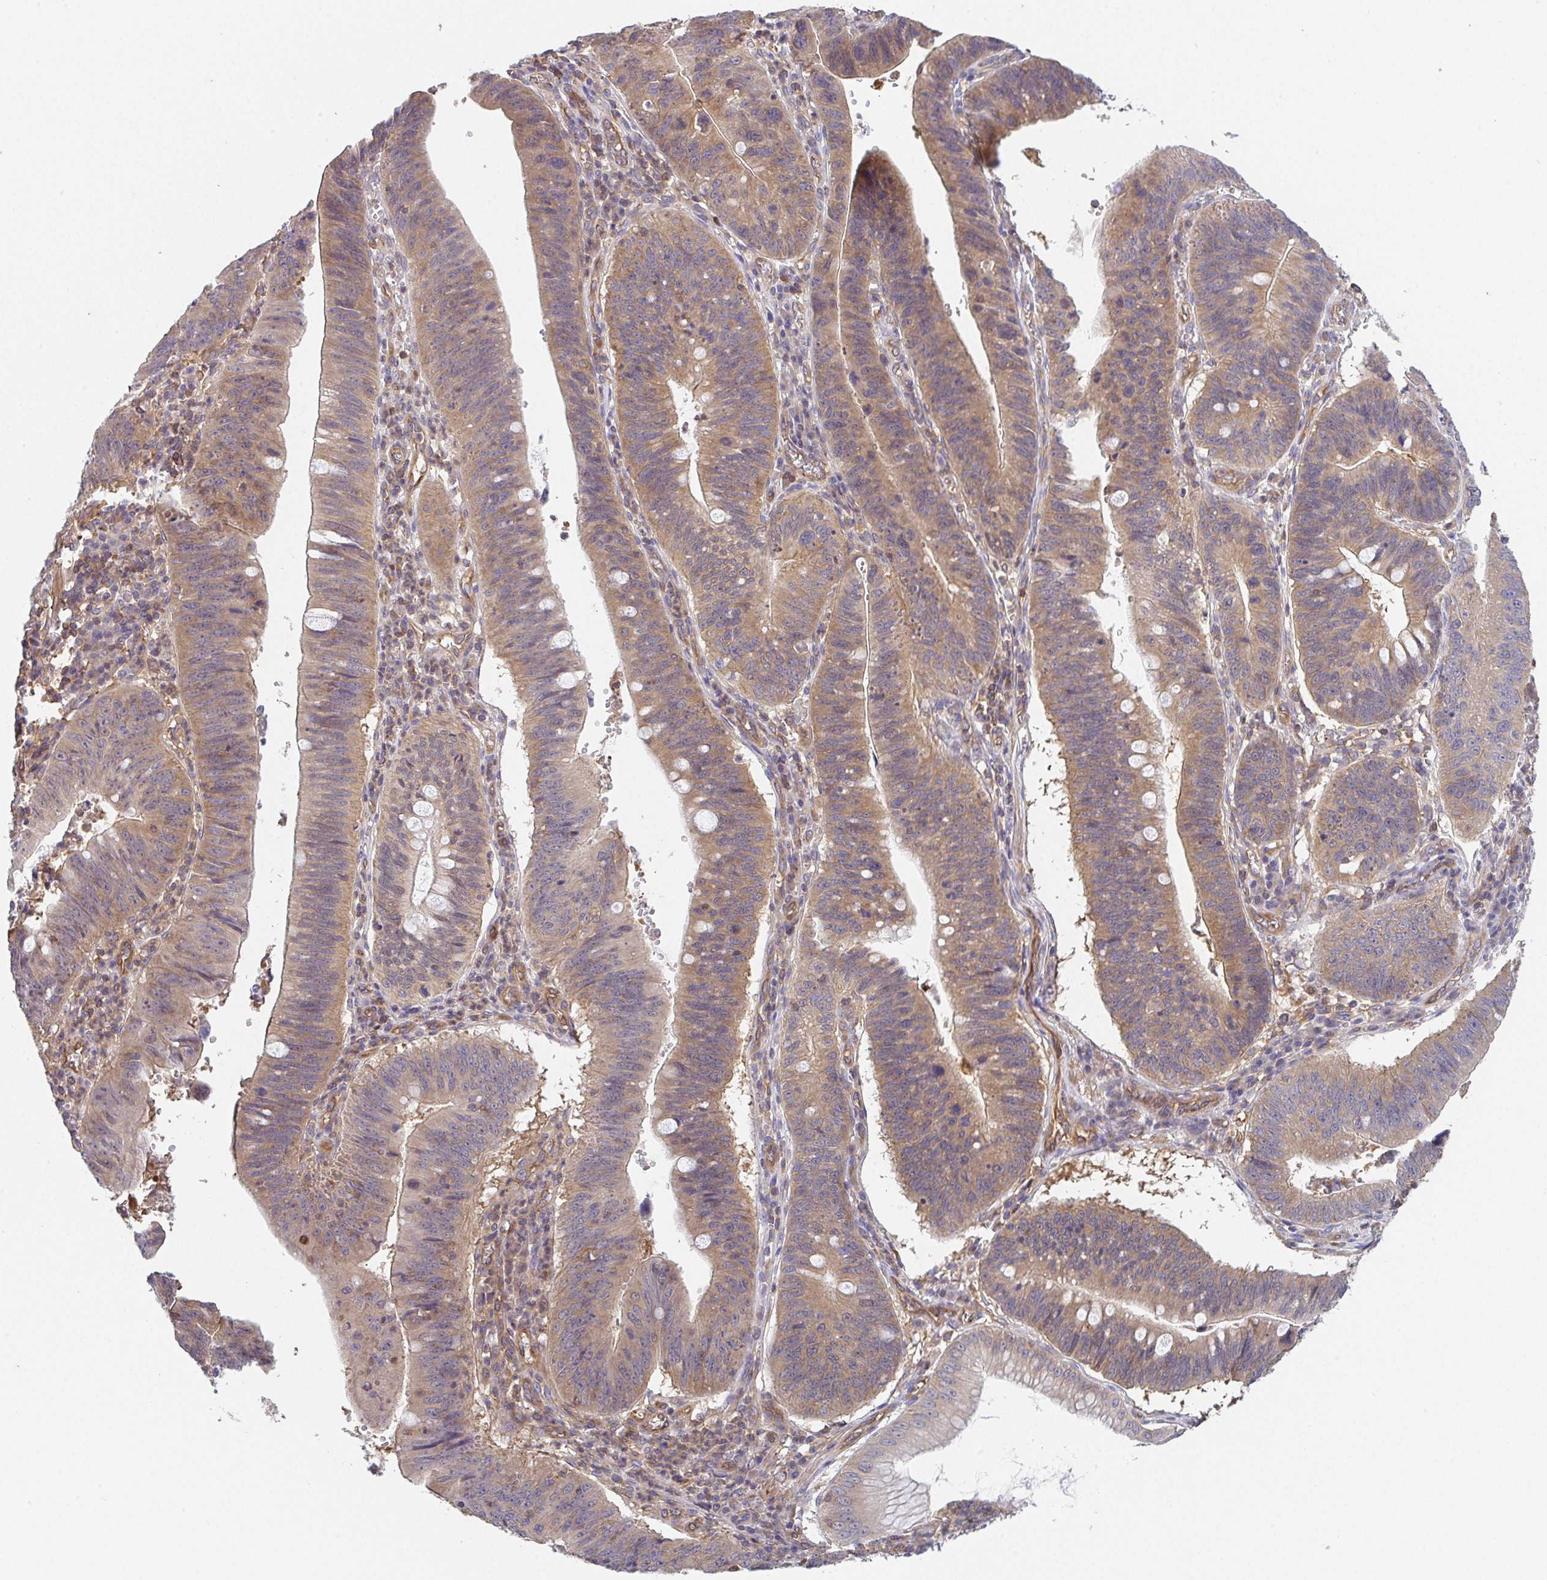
{"staining": {"intensity": "moderate", "quantity": "25%-75%", "location": "cytoplasmic/membranous"}, "tissue": "stomach cancer", "cell_type": "Tumor cells", "image_type": "cancer", "snomed": [{"axis": "morphology", "description": "Adenocarcinoma, NOS"}, {"axis": "topography", "description": "Stomach"}], "caption": "This histopathology image shows immunohistochemistry staining of stomach cancer, with medium moderate cytoplasmic/membranous positivity in approximately 25%-75% of tumor cells.", "gene": "TMEM229A", "patient": {"sex": "male", "age": 59}}